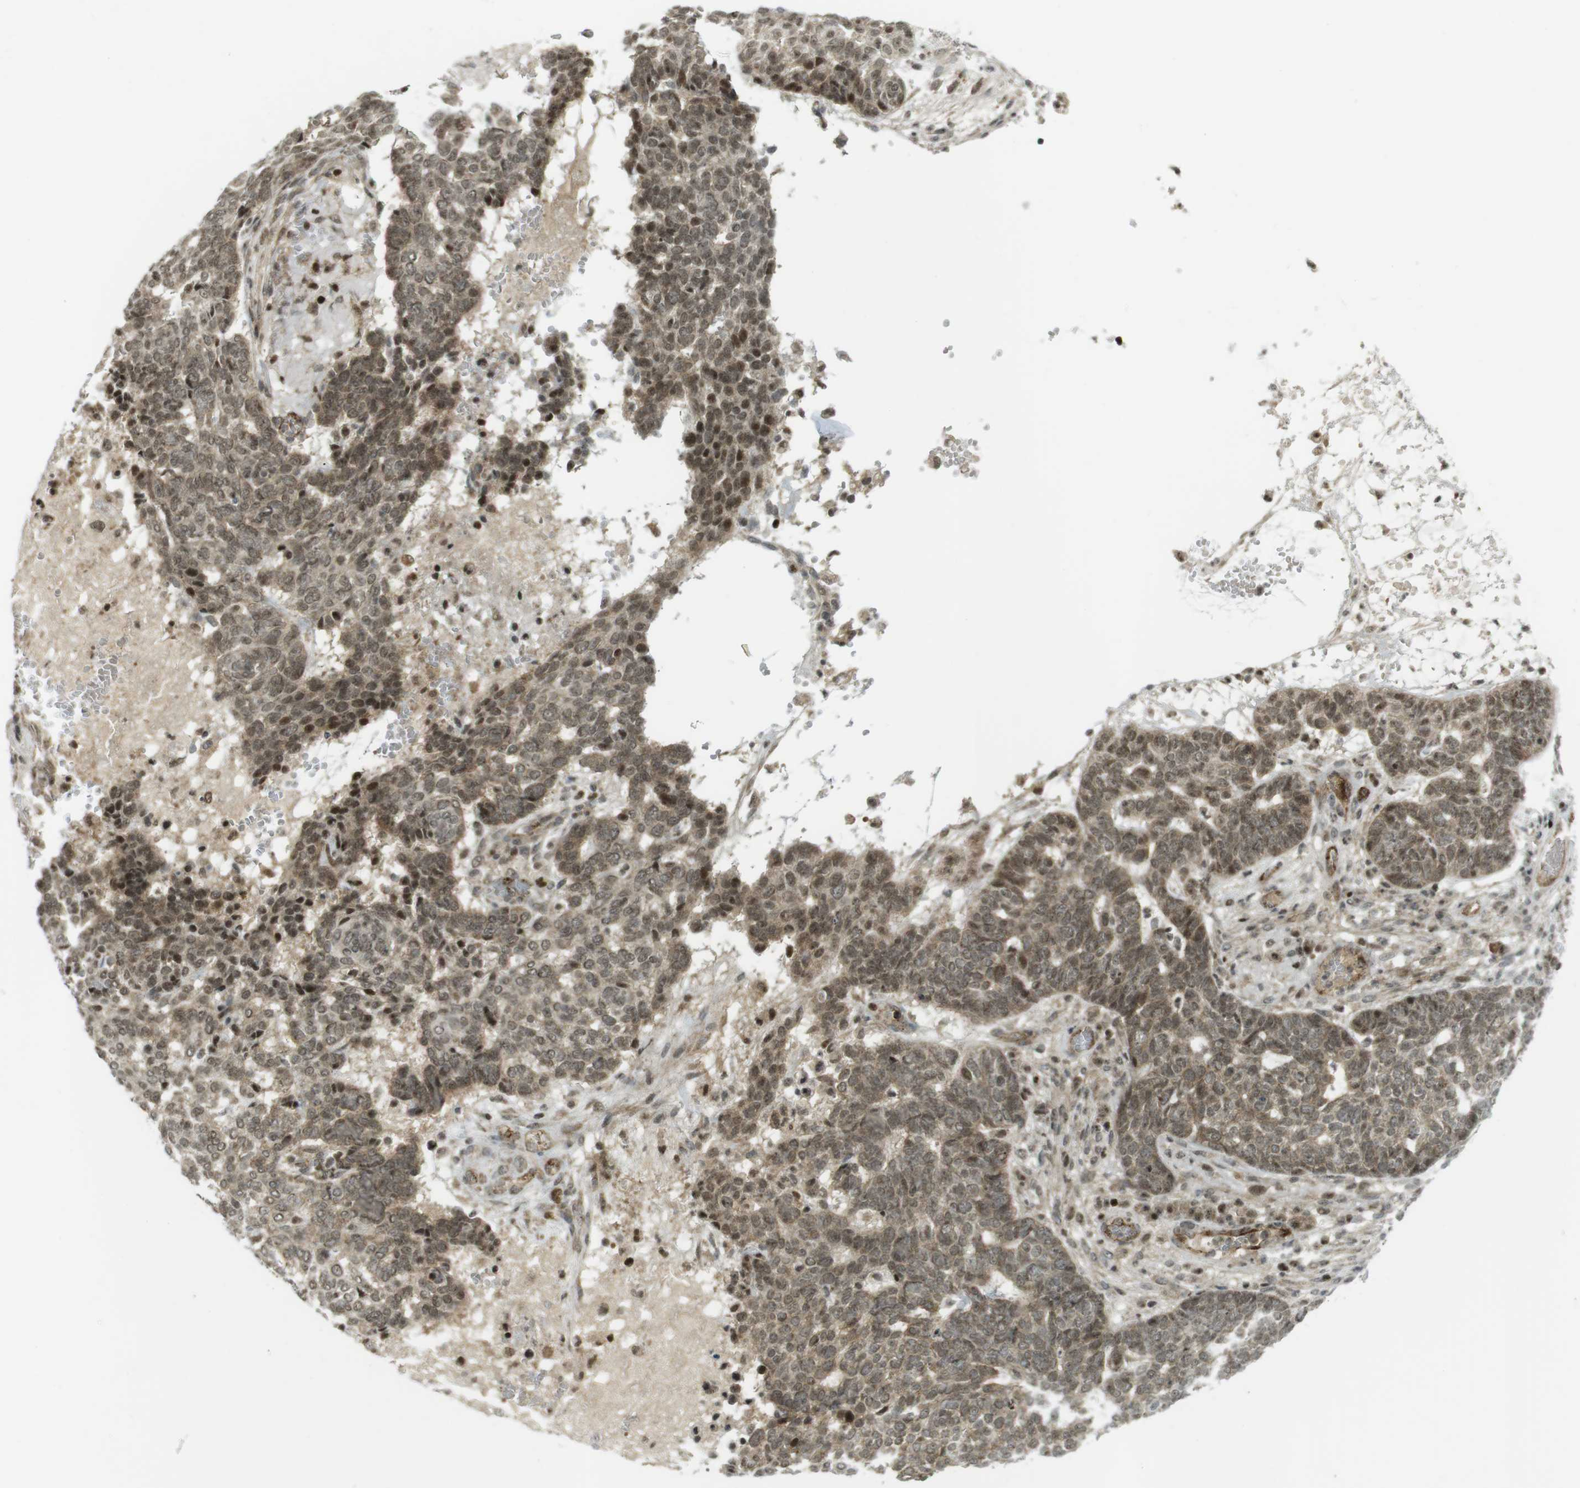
{"staining": {"intensity": "moderate", "quantity": ">75%", "location": "cytoplasmic/membranous,nuclear"}, "tissue": "skin cancer", "cell_type": "Tumor cells", "image_type": "cancer", "snomed": [{"axis": "morphology", "description": "Basal cell carcinoma"}, {"axis": "topography", "description": "Skin"}], "caption": "Skin basal cell carcinoma stained with immunohistochemistry (IHC) demonstrates moderate cytoplasmic/membranous and nuclear positivity in about >75% of tumor cells.", "gene": "PPP1R13B", "patient": {"sex": "male", "age": 85}}